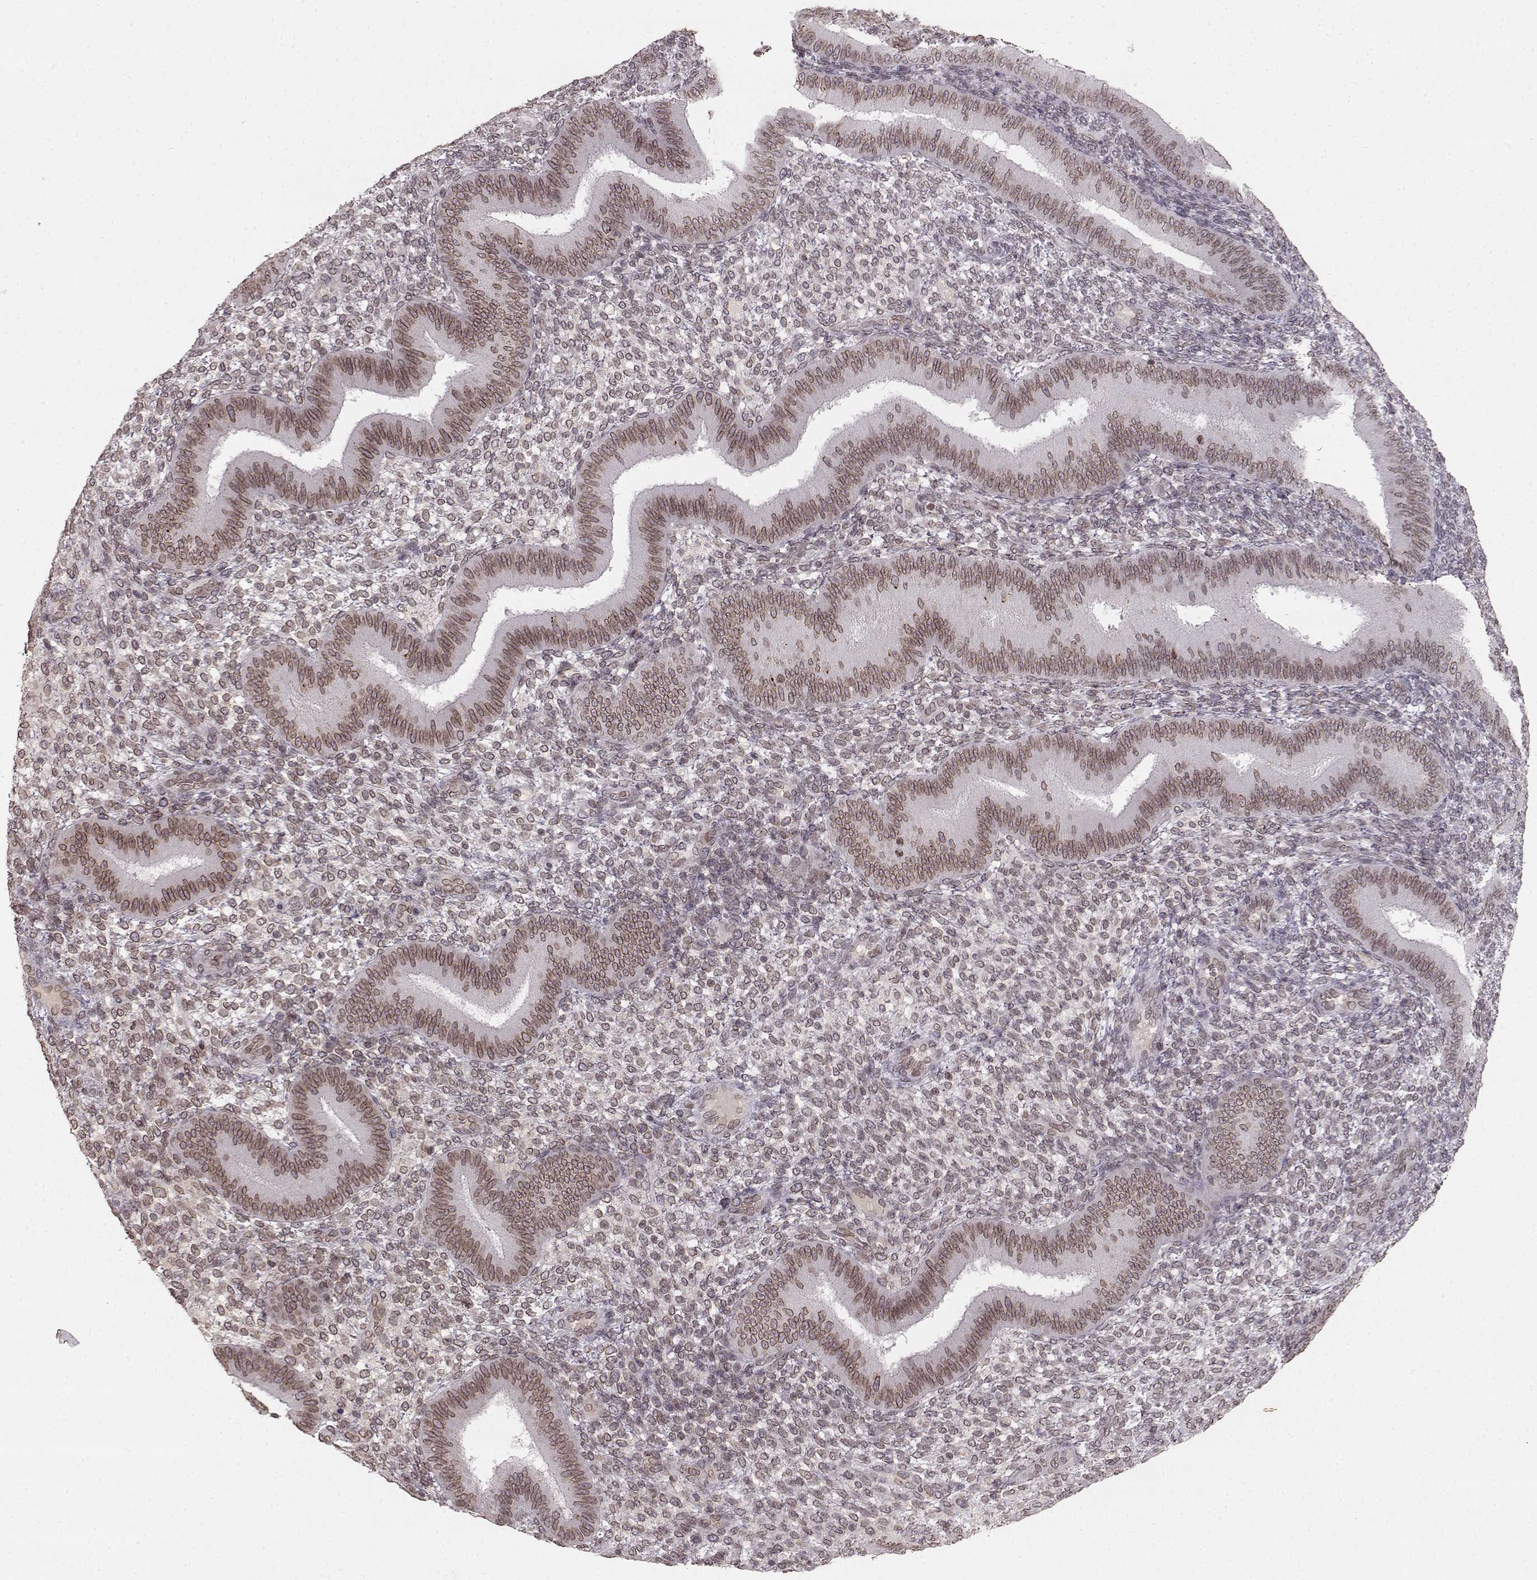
{"staining": {"intensity": "weak", "quantity": ">75%", "location": "cytoplasmic/membranous,nuclear"}, "tissue": "endometrium", "cell_type": "Cells in endometrial stroma", "image_type": "normal", "snomed": [{"axis": "morphology", "description": "Normal tissue, NOS"}, {"axis": "topography", "description": "Endometrium"}], "caption": "A brown stain highlights weak cytoplasmic/membranous,nuclear staining of a protein in cells in endometrial stroma of benign endometrium.", "gene": "DCAF12", "patient": {"sex": "female", "age": 39}}